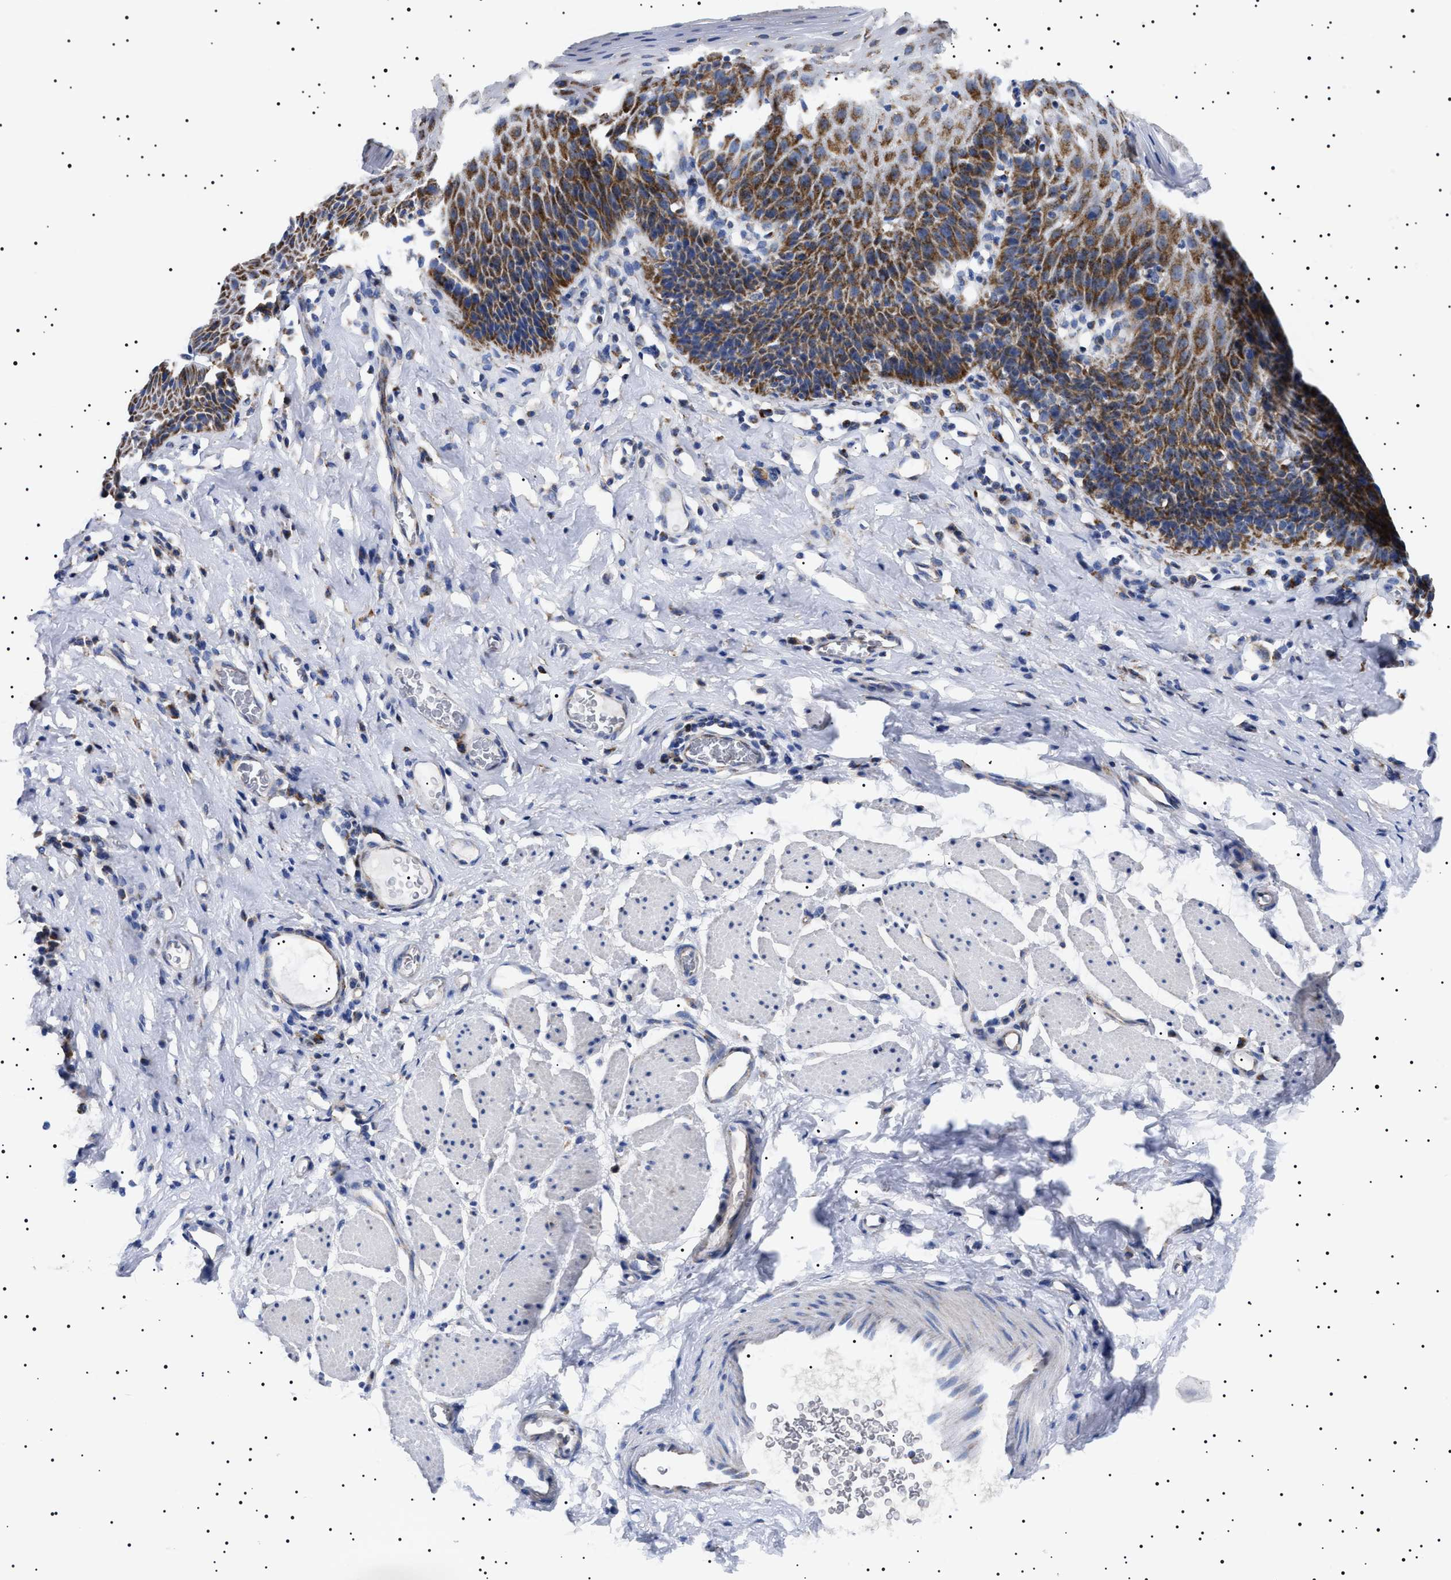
{"staining": {"intensity": "strong", "quantity": ">75%", "location": "cytoplasmic/membranous"}, "tissue": "esophagus", "cell_type": "Squamous epithelial cells", "image_type": "normal", "snomed": [{"axis": "morphology", "description": "Normal tissue, NOS"}, {"axis": "topography", "description": "Esophagus"}], "caption": "This is a histology image of immunohistochemistry staining of unremarkable esophagus, which shows strong positivity in the cytoplasmic/membranous of squamous epithelial cells.", "gene": "CHRDL2", "patient": {"sex": "female", "age": 61}}